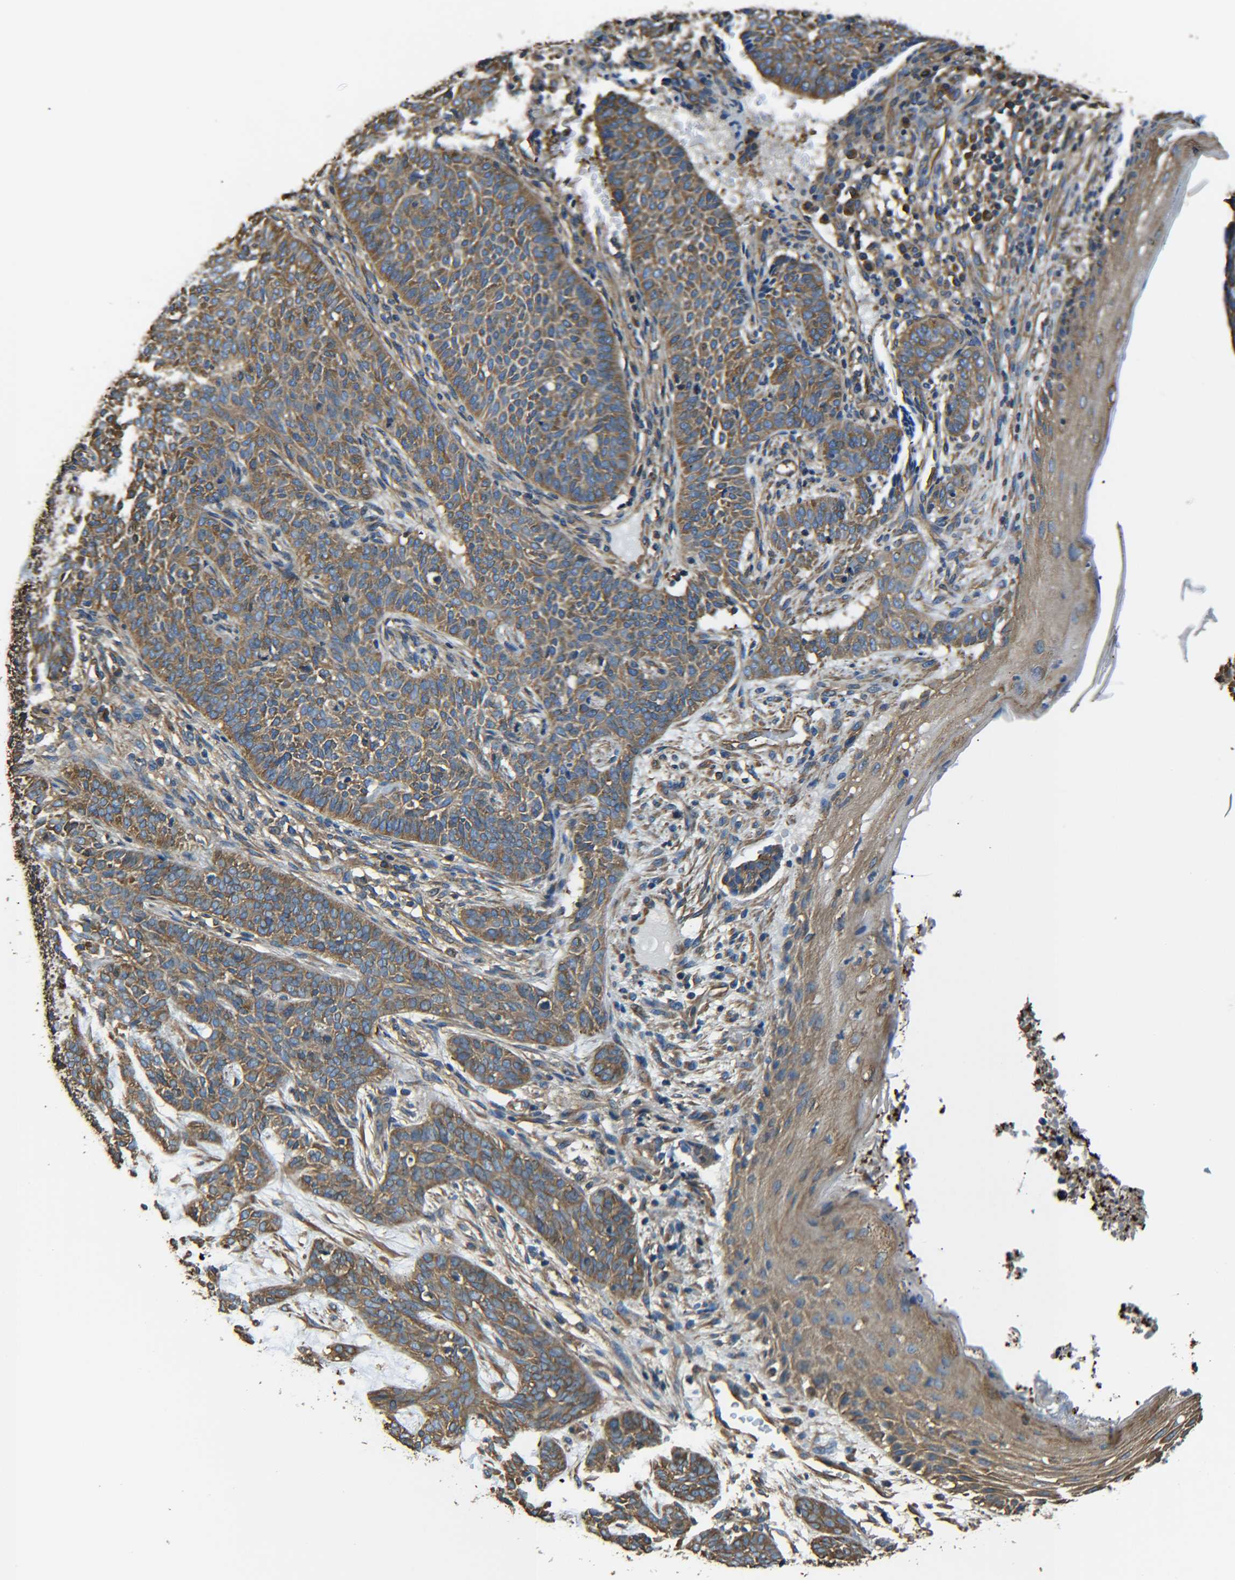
{"staining": {"intensity": "moderate", "quantity": ">75%", "location": "cytoplasmic/membranous"}, "tissue": "skin cancer", "cell_type": "Tumor cells", "image_type": "cancer", "snomed": [{"axis": "morphology", "description": "Basal cell carcinoma"}, {"axis": "topography", "description": "Skin"}], "caption": "Moderate cytoplasmic/membranous expression is present in approximately >75% of tumor cells in skin basal cell carcinoma.", "gene": "TUBB", "patient": {"sex": "male", "age": 87}}